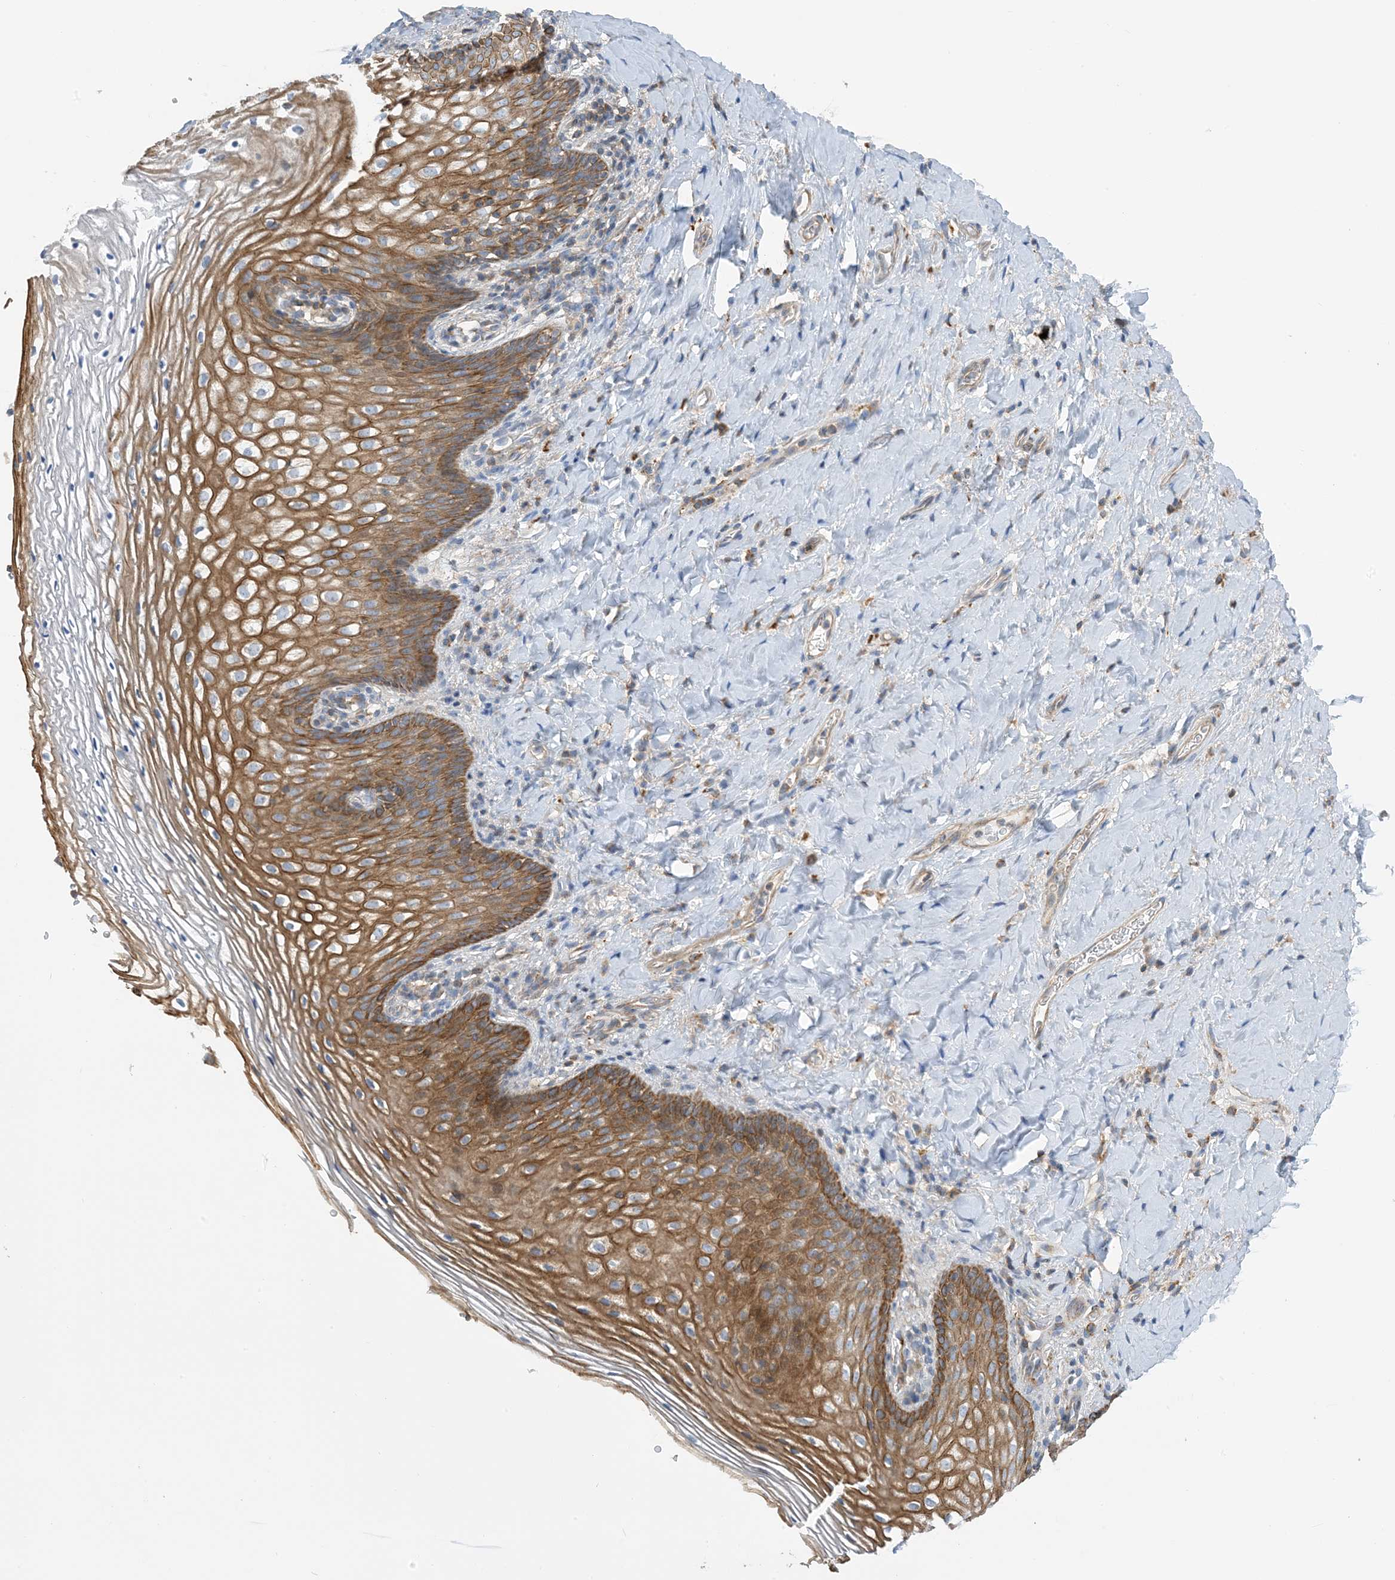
{"staining": {"intensity": "moderate", "quantity": ">75%", "location": "cytoplasmic/membranous"}, "tissue": "vagina", "cell_type": "Squamous epithelial cells", "image_type": "normal", "snomed": [{"axis": "morphology", "description": "Normal tissue, NOS"}, {"axis": "topography", "description": "Vagina"}], "caption": "Immunohistochemical staining of benign vagina reveals moderate cytoplasmic/membranous protein expression in about >75% of squamous epithelial cells. (Stains: DAB in brown, nuclei in blue, Microscopy: brightfield microscopy at high magnification).", "gene": "CALHM5", "patient": {"sex": "female", "age": 60}}